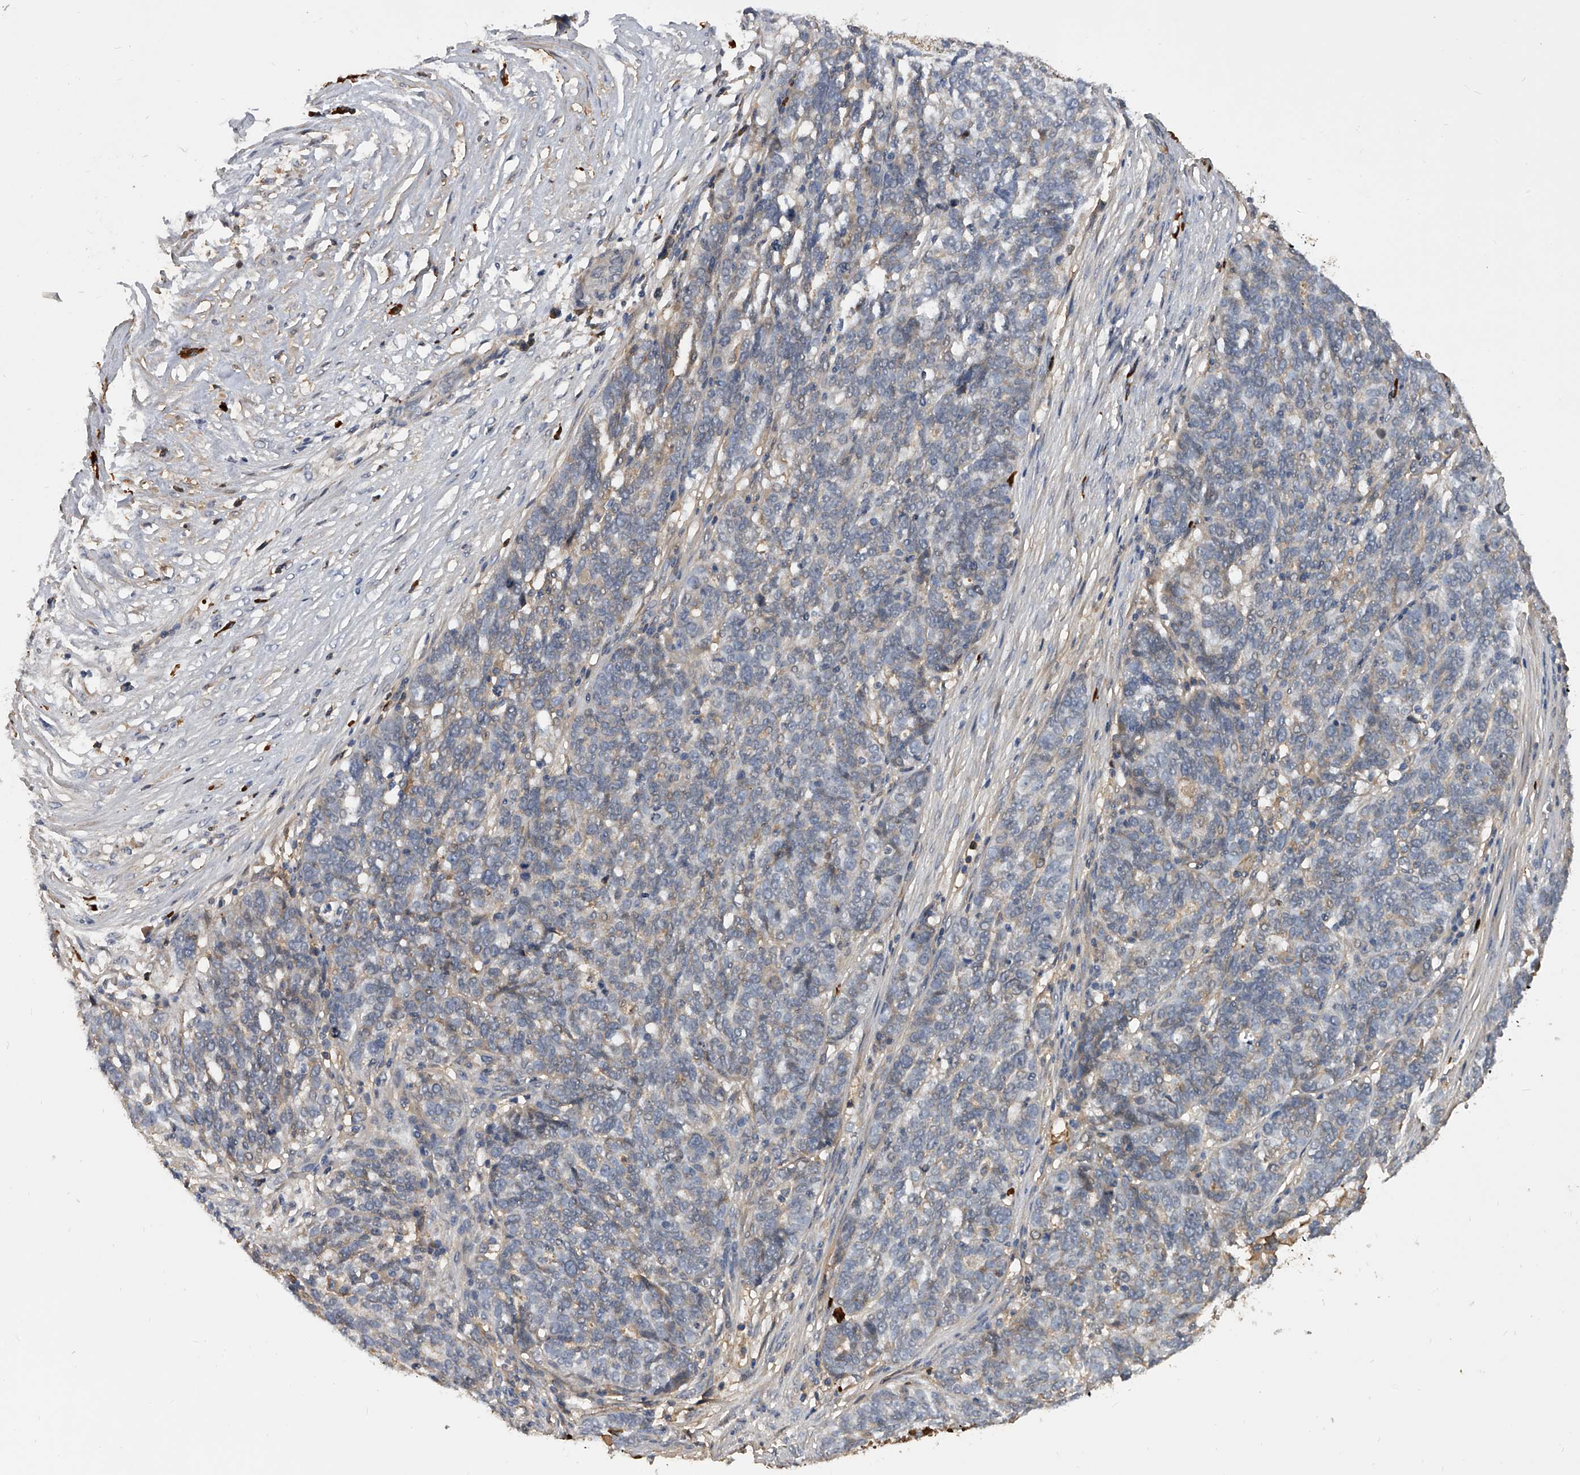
{"staining": {"intensity": "weak", "quantity": "<25%", "location": "cytoplasmic/membranous"}, "tissue": "ovarian cancer", "cell_type": "Tumor cells", "image_type": "cancer", "snomed": [{"axis": "morphology", "description": "Cystadenocarcinoma, serous, NOS"}, {"axis": "topography", "description": "Ovary"}], "caption": "Tumor cells are negative for protein expression in human serous cystadenocarcinoma (ovarian). The staining was performed using DAB (3,3'-diaminobenzidine) to visualize the protein expression in brown, while the nuclei were stained in blue with hematoxylin (Magnification: 20x).", "gene": "ZNF25", "patient": {"sex": "female", "age": 59}}